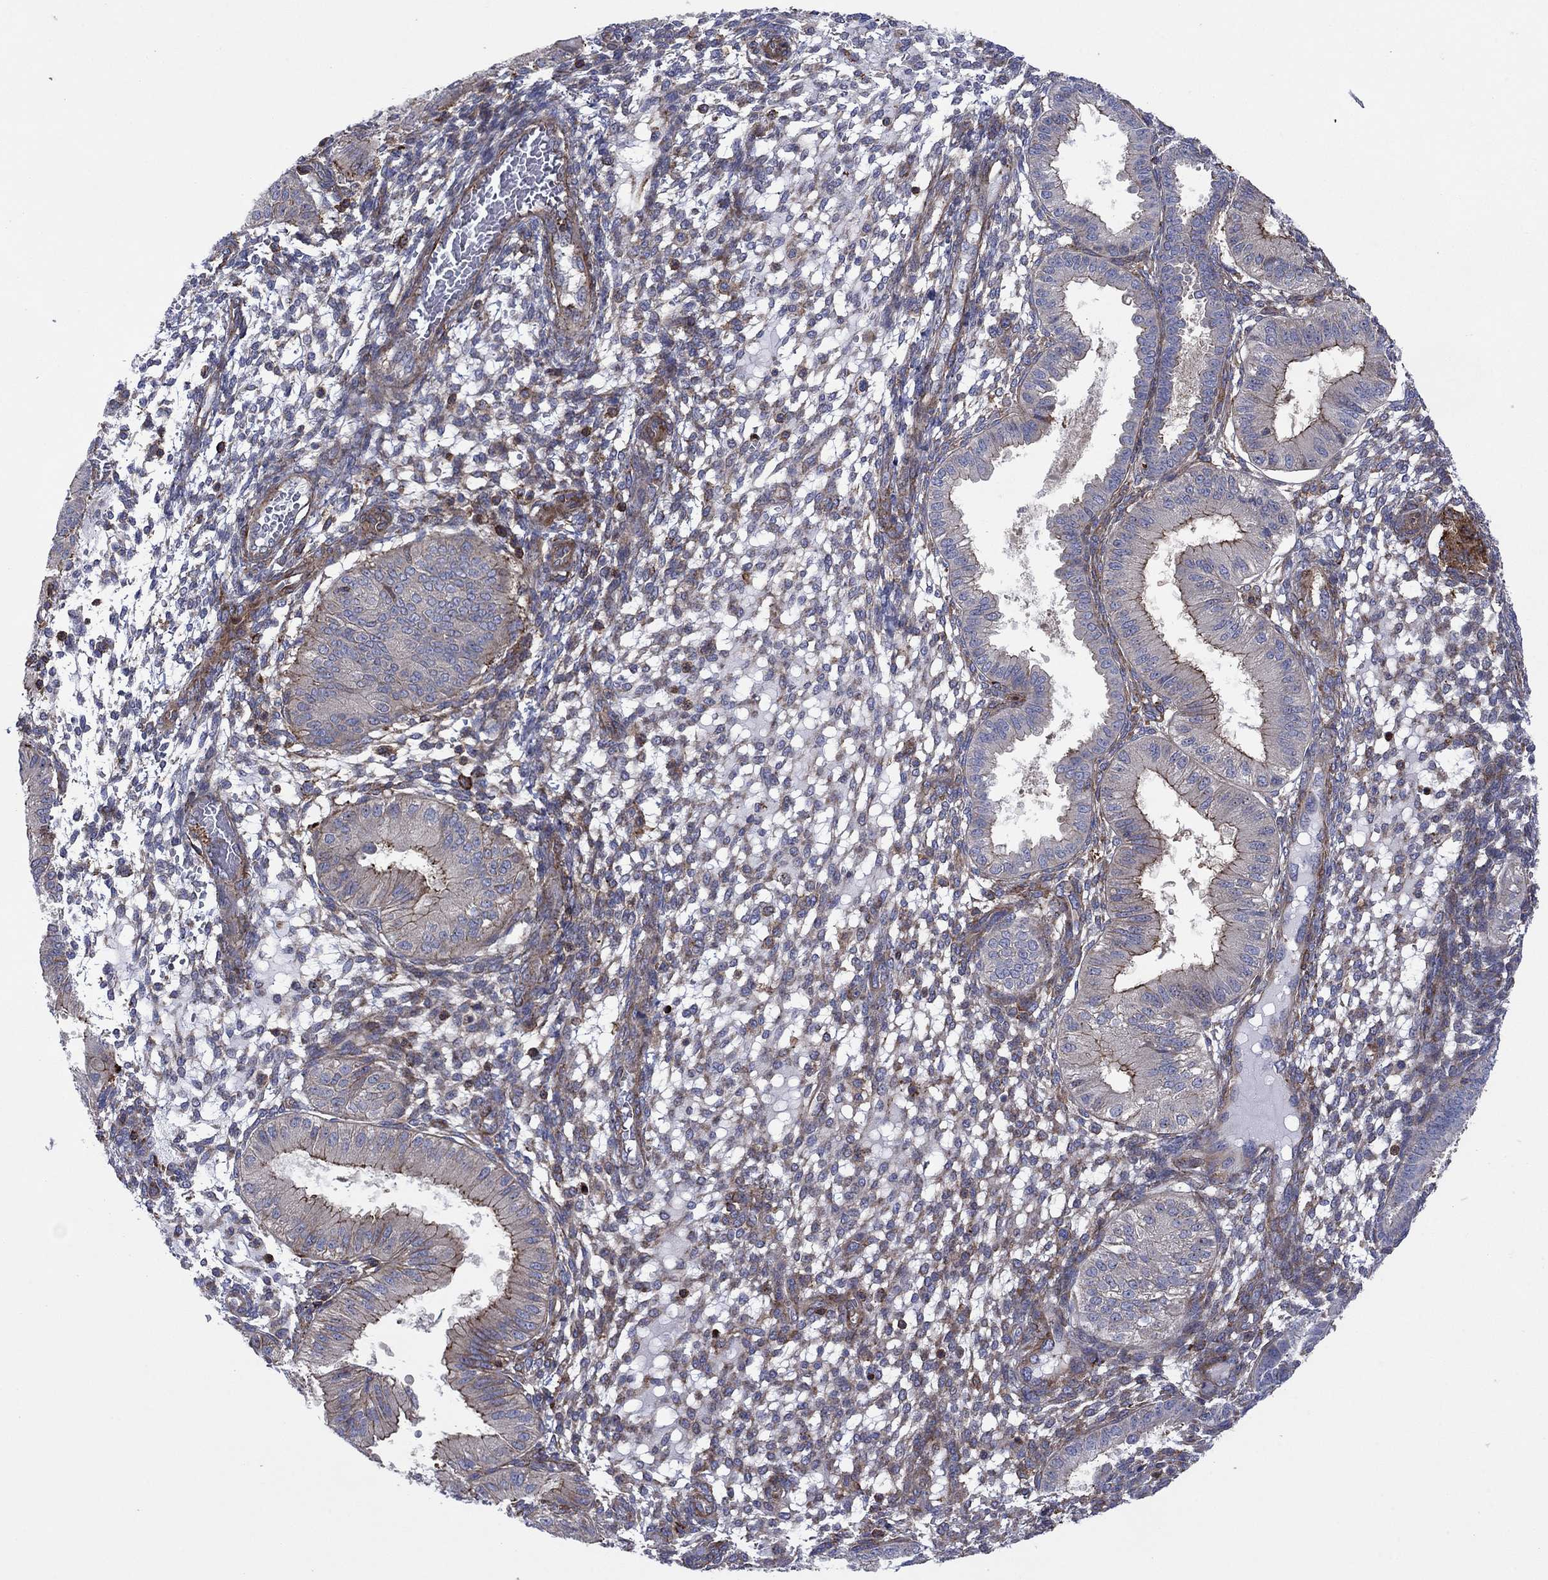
{"staining": {"intensity": "moderate", "quantity": "25%-75%", "location": "cytoplasmic/membranous"}, "tissue": "endometrium", "cell_type": "Cells in endometrial stroma", "image_type": "normal", "snomed": [{"axis": "morphology", "description": "Normal tissue, NOS"}, {"axis": "topography", "description": "Endometrium"}], "caption": "DAB immunohistochemical staining of benign endometrium displays moderate cytoplasmic/membranous protein staining in about 25%-75% of cells in endometrial stroma.", "gene": "PAG1", "patient": {"sex": "female", "age": 43}}